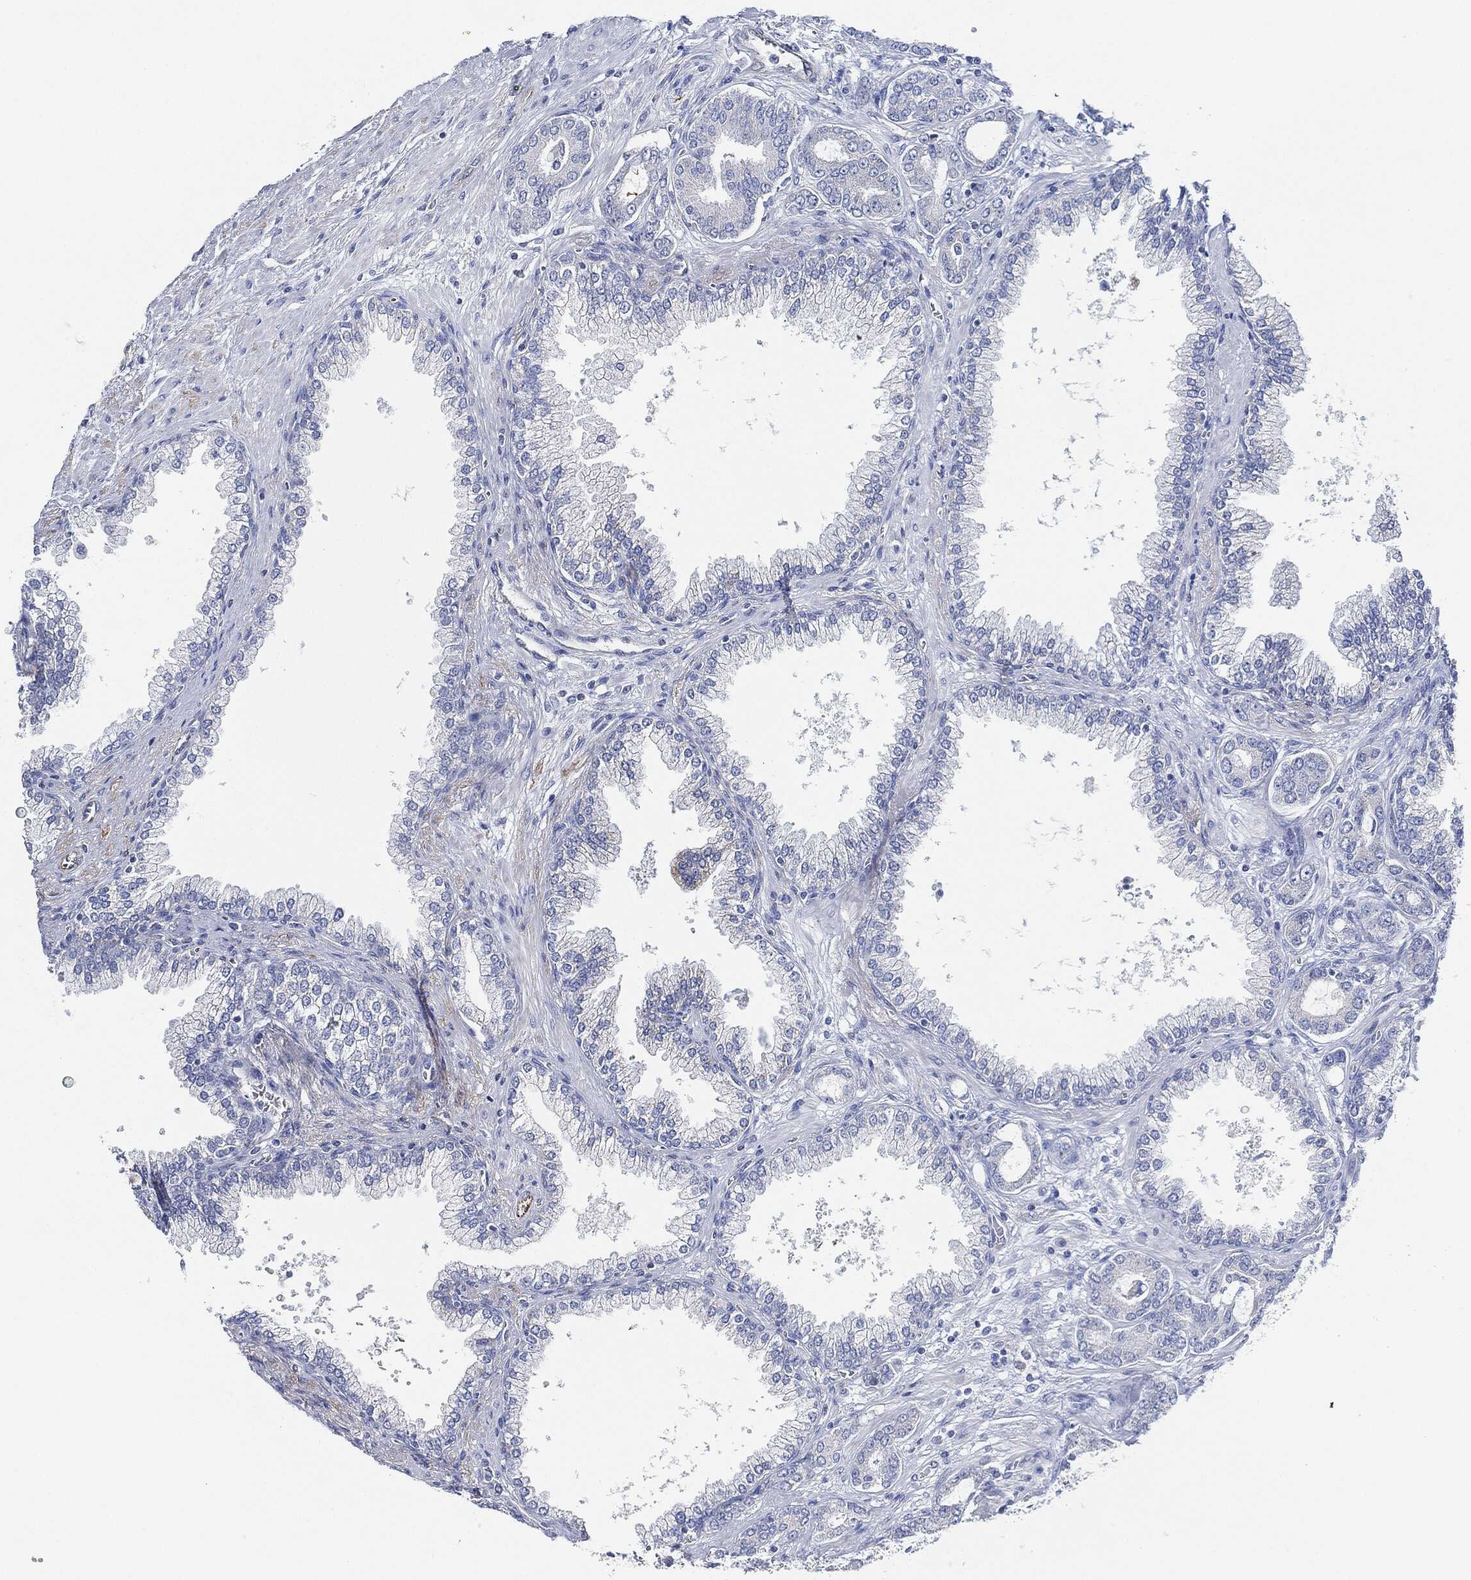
{"staining": {"intensity": "negative", "quantity": "none", "location": "none"}, "tissue": "prostate cancer", "cell_type": "Tumor cells", "image_type": "cancer", "snomed": [{"axis": "morphology", "description": "Adenocarcinoma, Low grade"}, {"axis": "topography", "description": "Prostate"}], "caption": "IHC micrograph of neoplastic tissue: human adenocarcinoma (low-grade) (prostate) stained with DAB shows no significant protein positivity in tumor cells. The staining is performed using DAB brown chromogen with nuclei counter-stained in using hematoxylin.", "gene": "THSD1", "patient": {"sex": "male", "age": 68}}